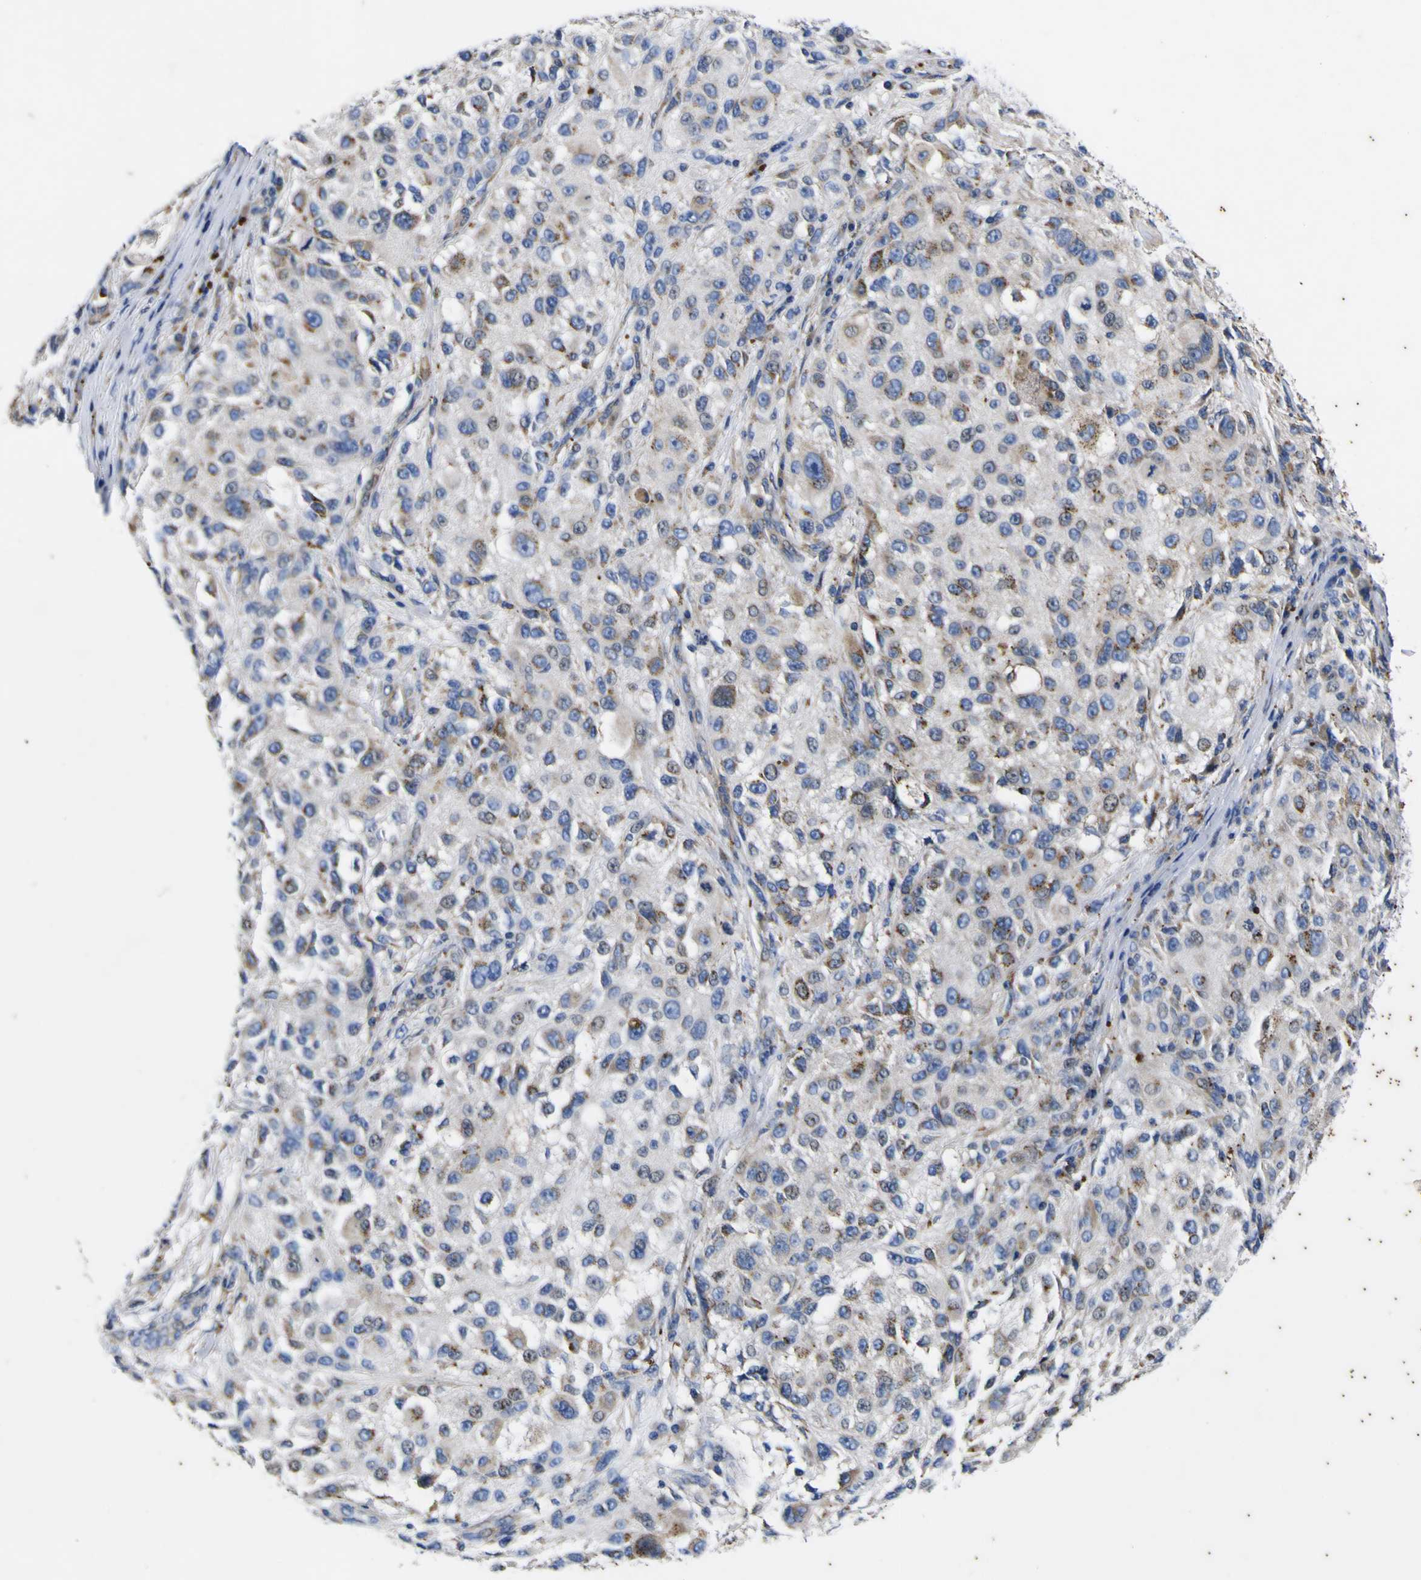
{"staining": {"intensity": "moderate", "quantity": ">75%", "location": "cytoplasmic/membranous"}, "tissue": "melanoma", "cell_type": "Tumor cells", "image_type": "cancer", "snomed": [{"axis": "morphology", "description": "Necrosis, NOS"}, {"axis": "morphology", "description": "Malignant melanoma, NOS"}, {"axis": "topography", "description": "Skin"}], "caption": "A photomicrograph of human malignant melanoma stained for a protein demonstrates moderate cytoplasmic/membranous brown staining in tumor cells.", "gene": "COA1", "patient": {"sex": "female", "age": 87}}